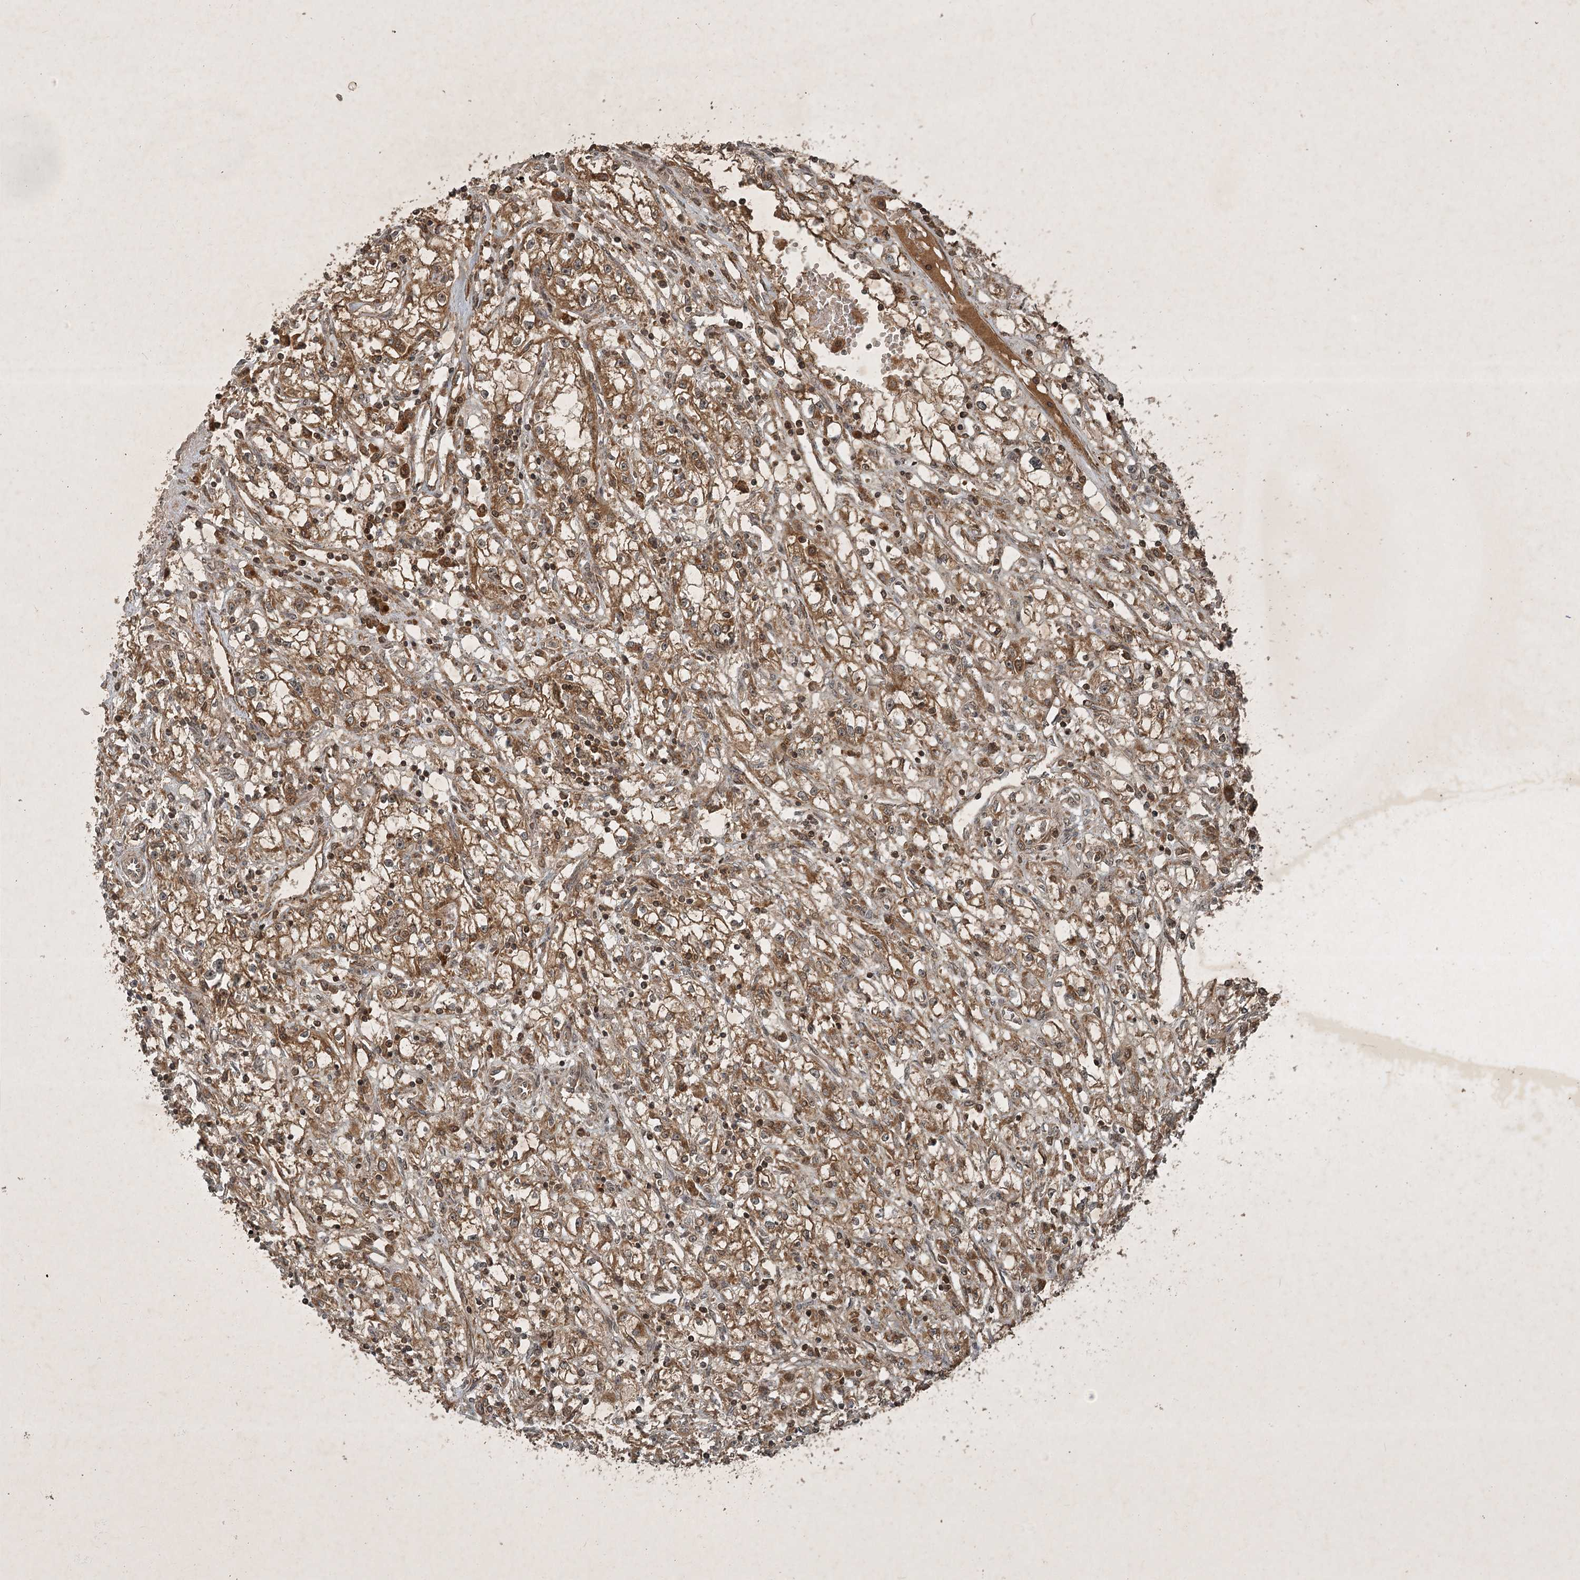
{"staining": {"intensity": "moderate", "quantity": ">75%", "location": "cytoplasmic/membranous"}, "tissue": "renal cancer", "cell_type": "Tumor cells", "image_type": "cancer", "snomed": [{"axis": "morphology", "description": "Adenocarcinoma, NOS"}, {"axis": "topography", "description": "Kidney"}], "caption": "The histopathology image reveals staining of renal cancer (adenocarcinoma), revealing moderate cytoplasmic/membranous protein staining (brown color) within tumor cells.", "gene": "UNC93A", "patient": {"sex": "male", "age": 56}}